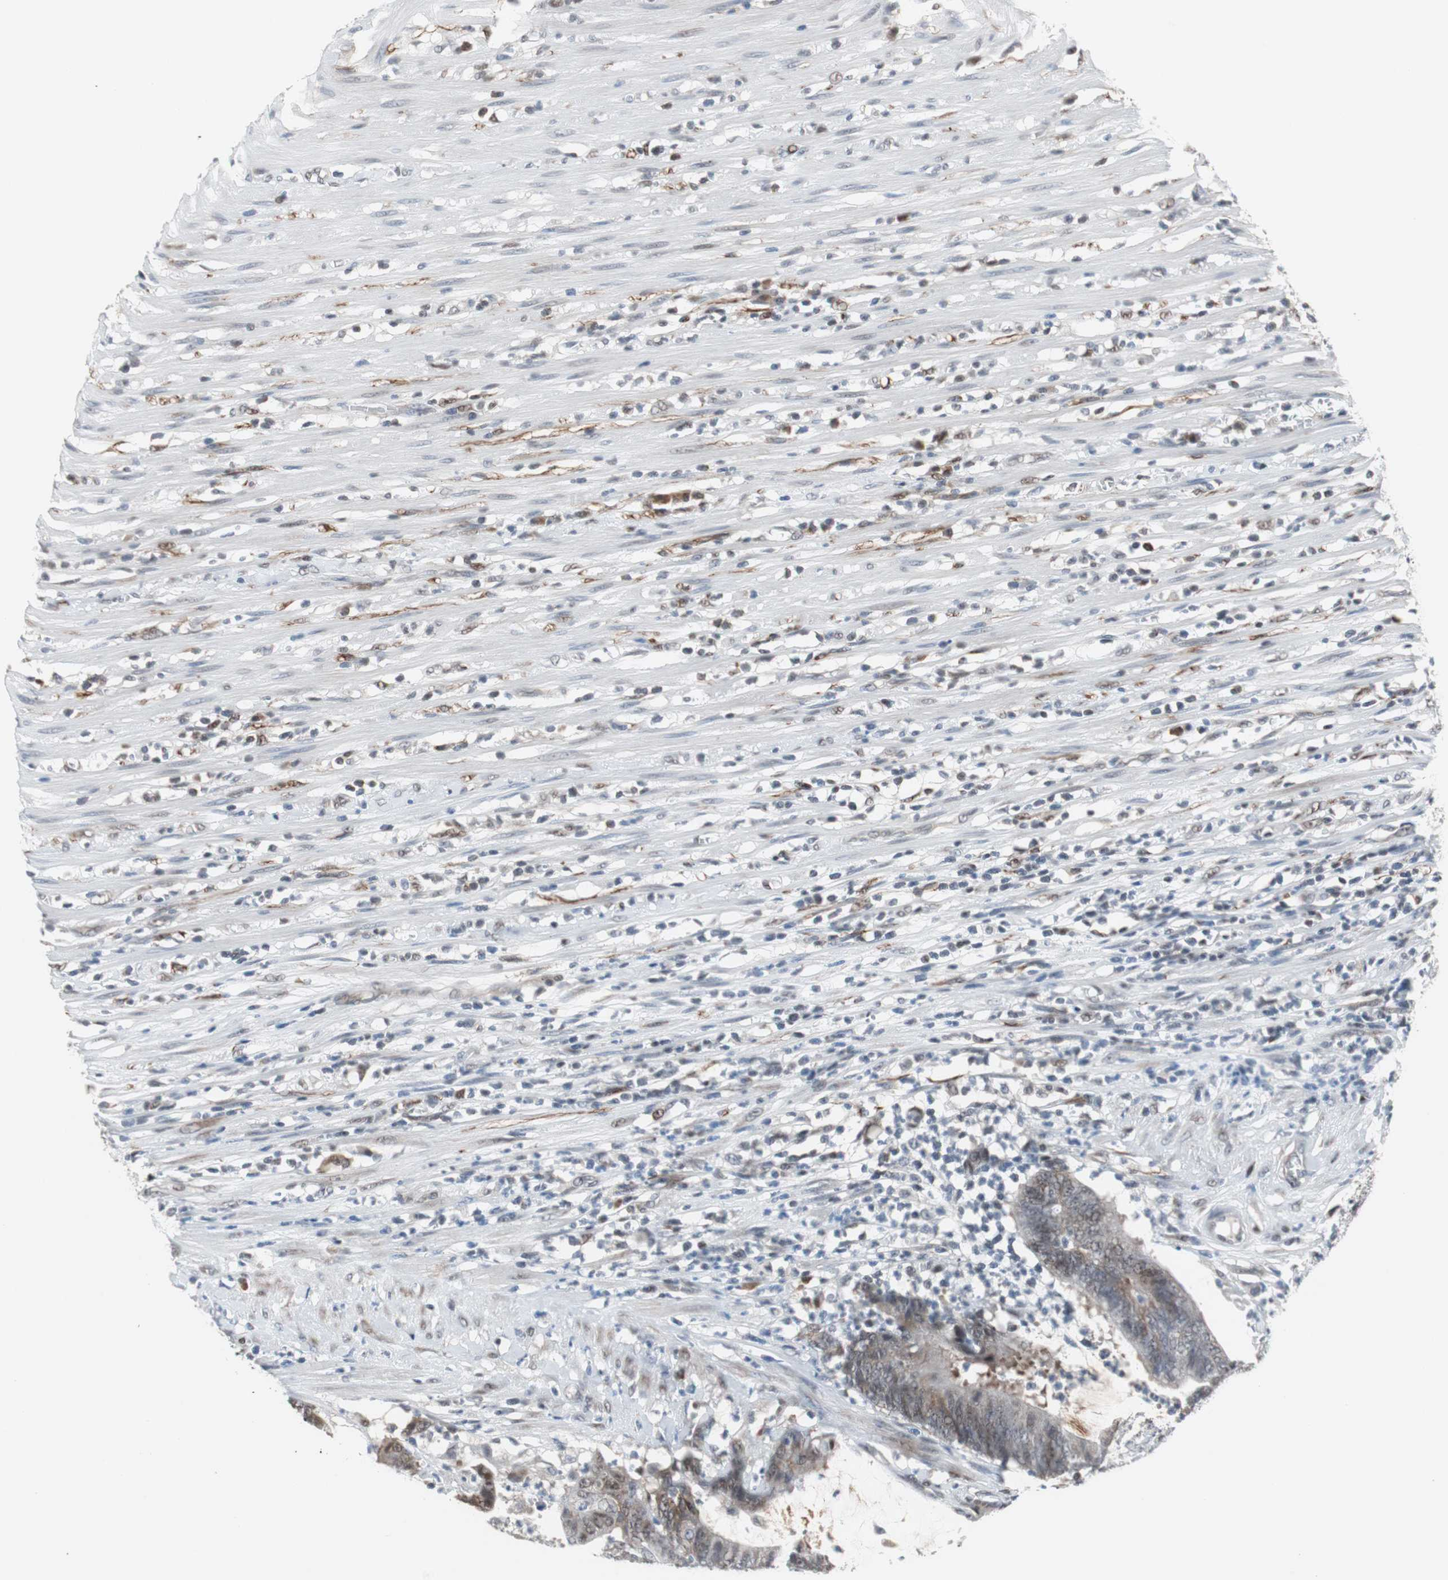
{"staining": {"intensity": "moderate", "quantity": "25%-75%", "location": "cytoplasmic/membranous"}, "tissue": "colorectal cancer", "cell_type": "Tumor cells", "image_type": "cancer", "snomed": [{"axis": "morphology", "description": "Adenocarcinoma, NOS"}, {"axis": "topography", "description": "Rectum"}], "caption": "Immunohistochemical staining of colorectal cancer (adenocarcinoma) displays moderate cytoplasmic/membranous protein staining in about 25%-75% of tumor cells.", "gene": "ZHX2", "patient": {"sex": "female", "age": 66}}